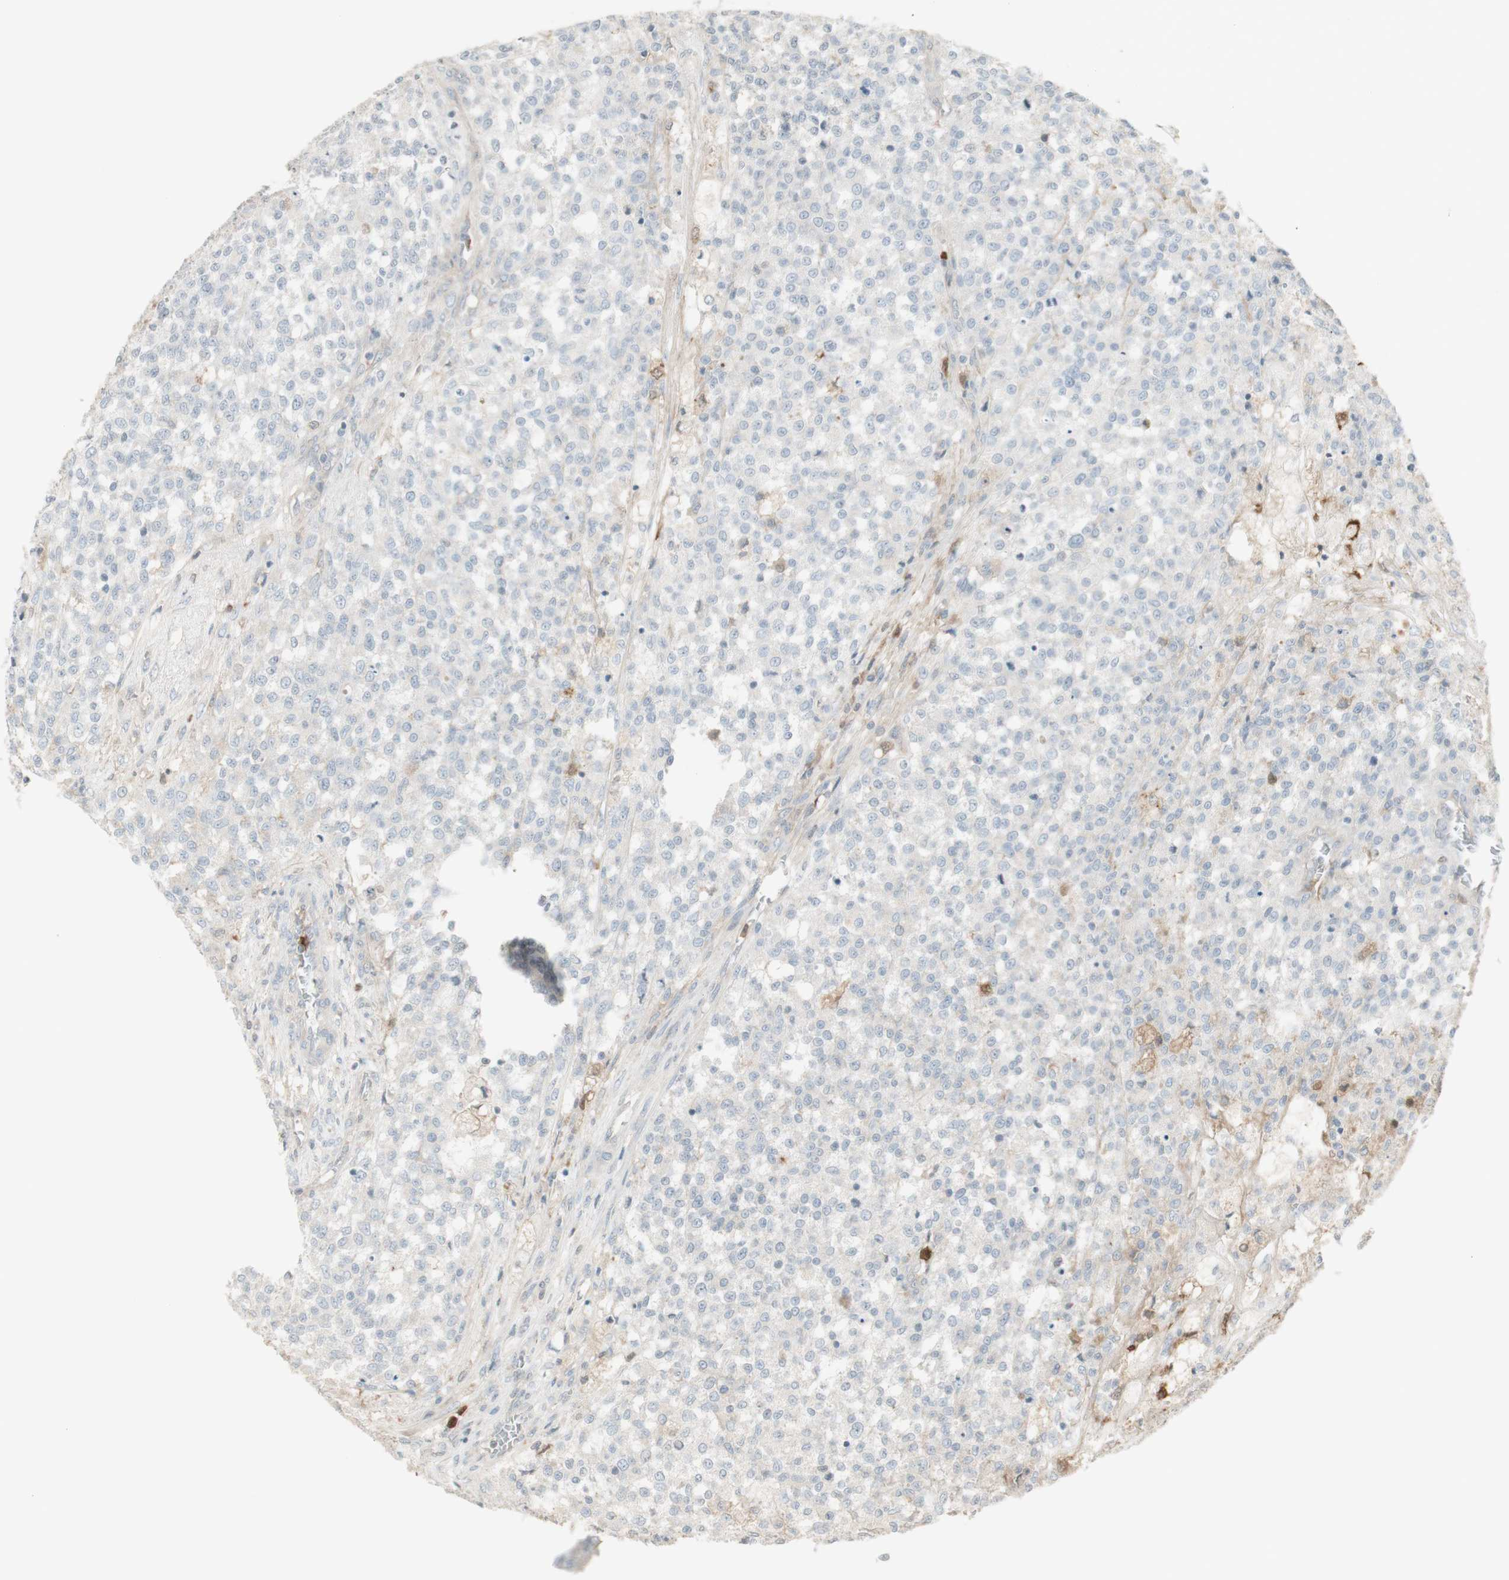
{"staining": {"intensity": "negative", "quantity": "none", "location": "none"}, "tissue": "testis cancer", "cell_type": "Tumor cells", "image_type": "cancer", "snomed": [{"axis": "morphology", "description": "Seminoma, NOS"}, {"axis": "topography", "description": "Testis"}], "caption": "Tumor cells show no significant expression in seminoma (testis).", "gene": "NID1", "patient": {"sex": "male", "age": 59}}